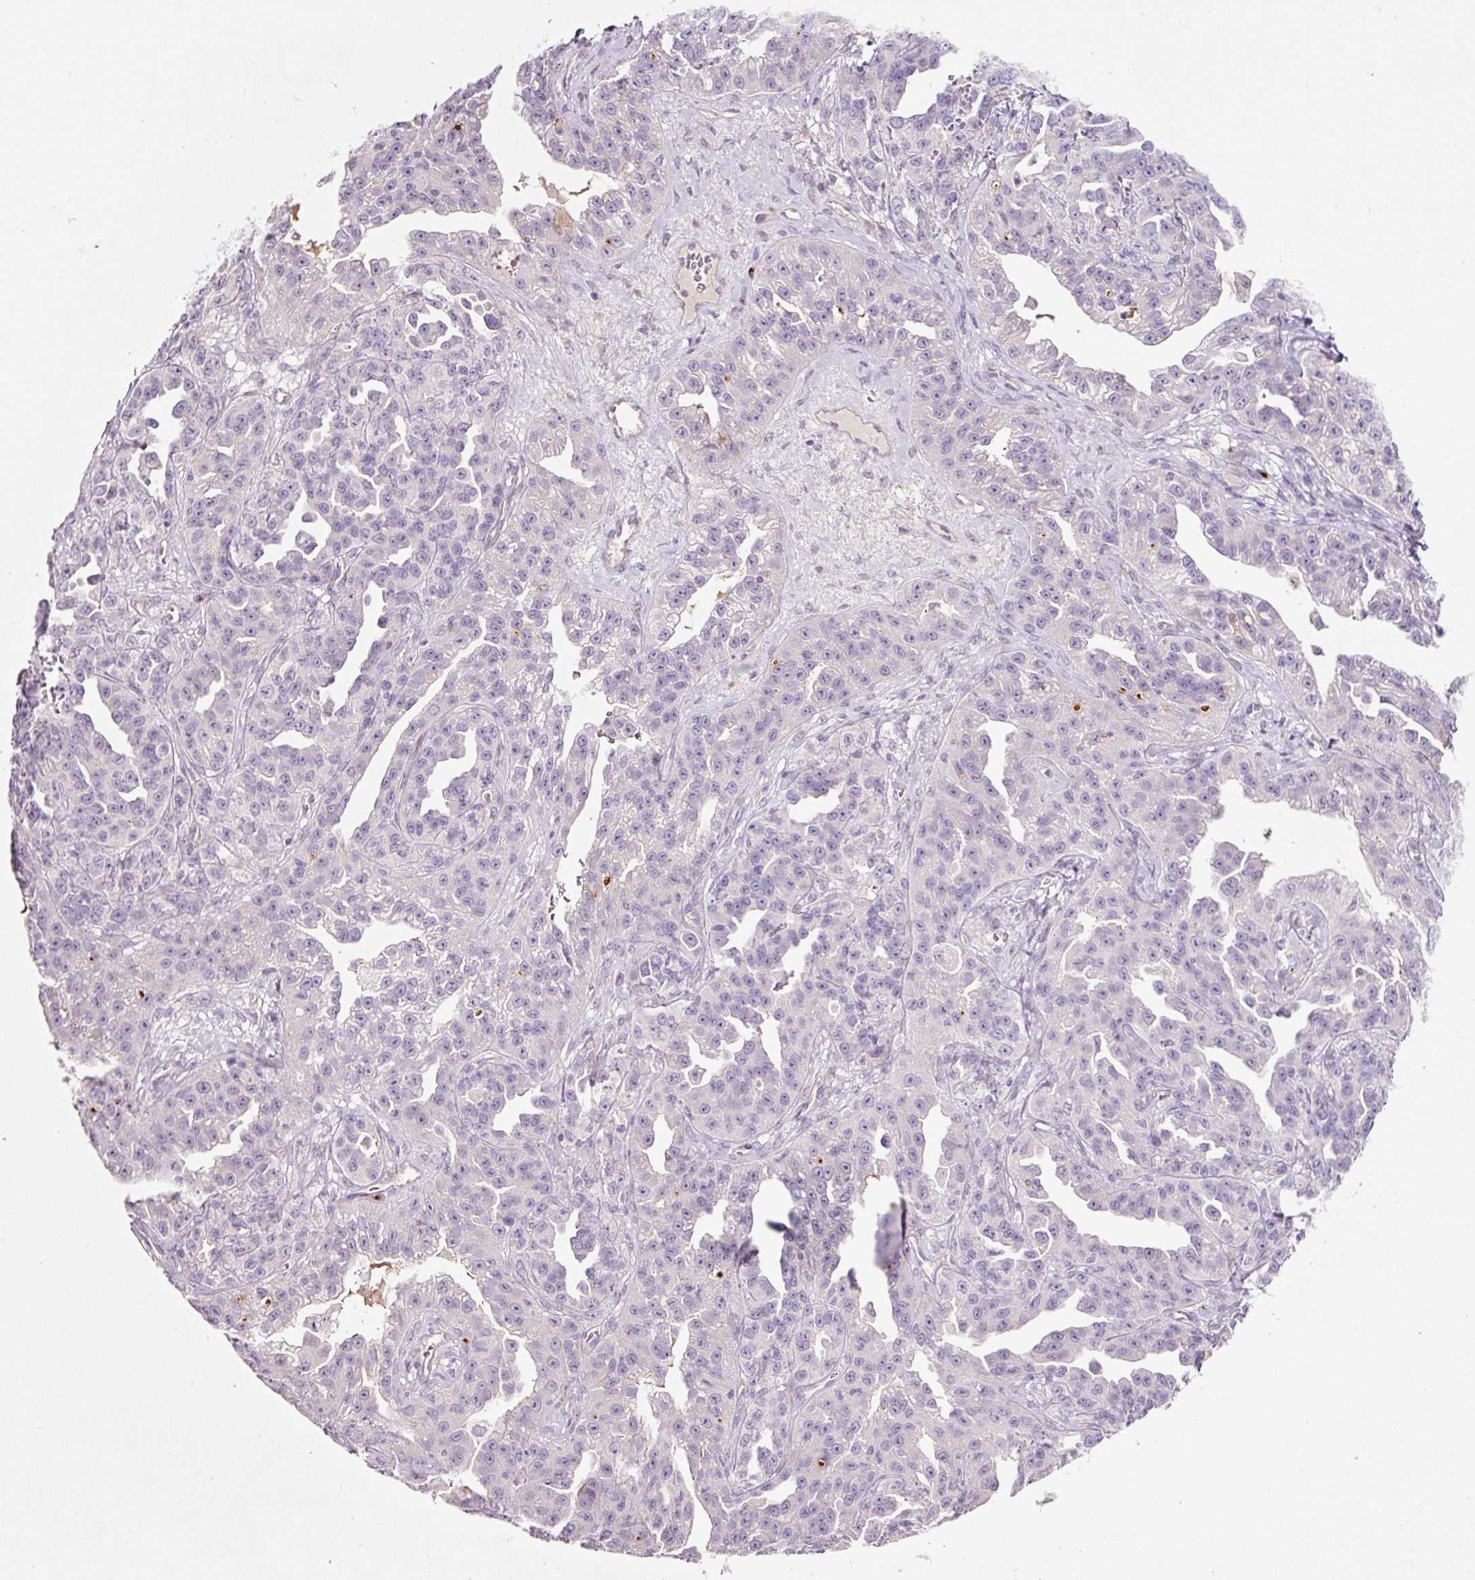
{"staining": {"intensity": "negative", "quantity": "none", "location": "none"}, "tissue": "ovarian cancer", "cell_type": "Tumor cells", "image_type": "cancer", "snomed": [{"axis": "morphology", "description": "Cystadenocarcinoma, serous, NOS"}, {"axis": "topography", "description": "Ovary"}], "caption": "This is an immunohistochemistry (IHC) histopathology image of human ovarian serous cystadenocarcinoma. There is no expression in tumor cells.", "gene": "NBPF11", "patient": {"sex": "female", "age": 75}}